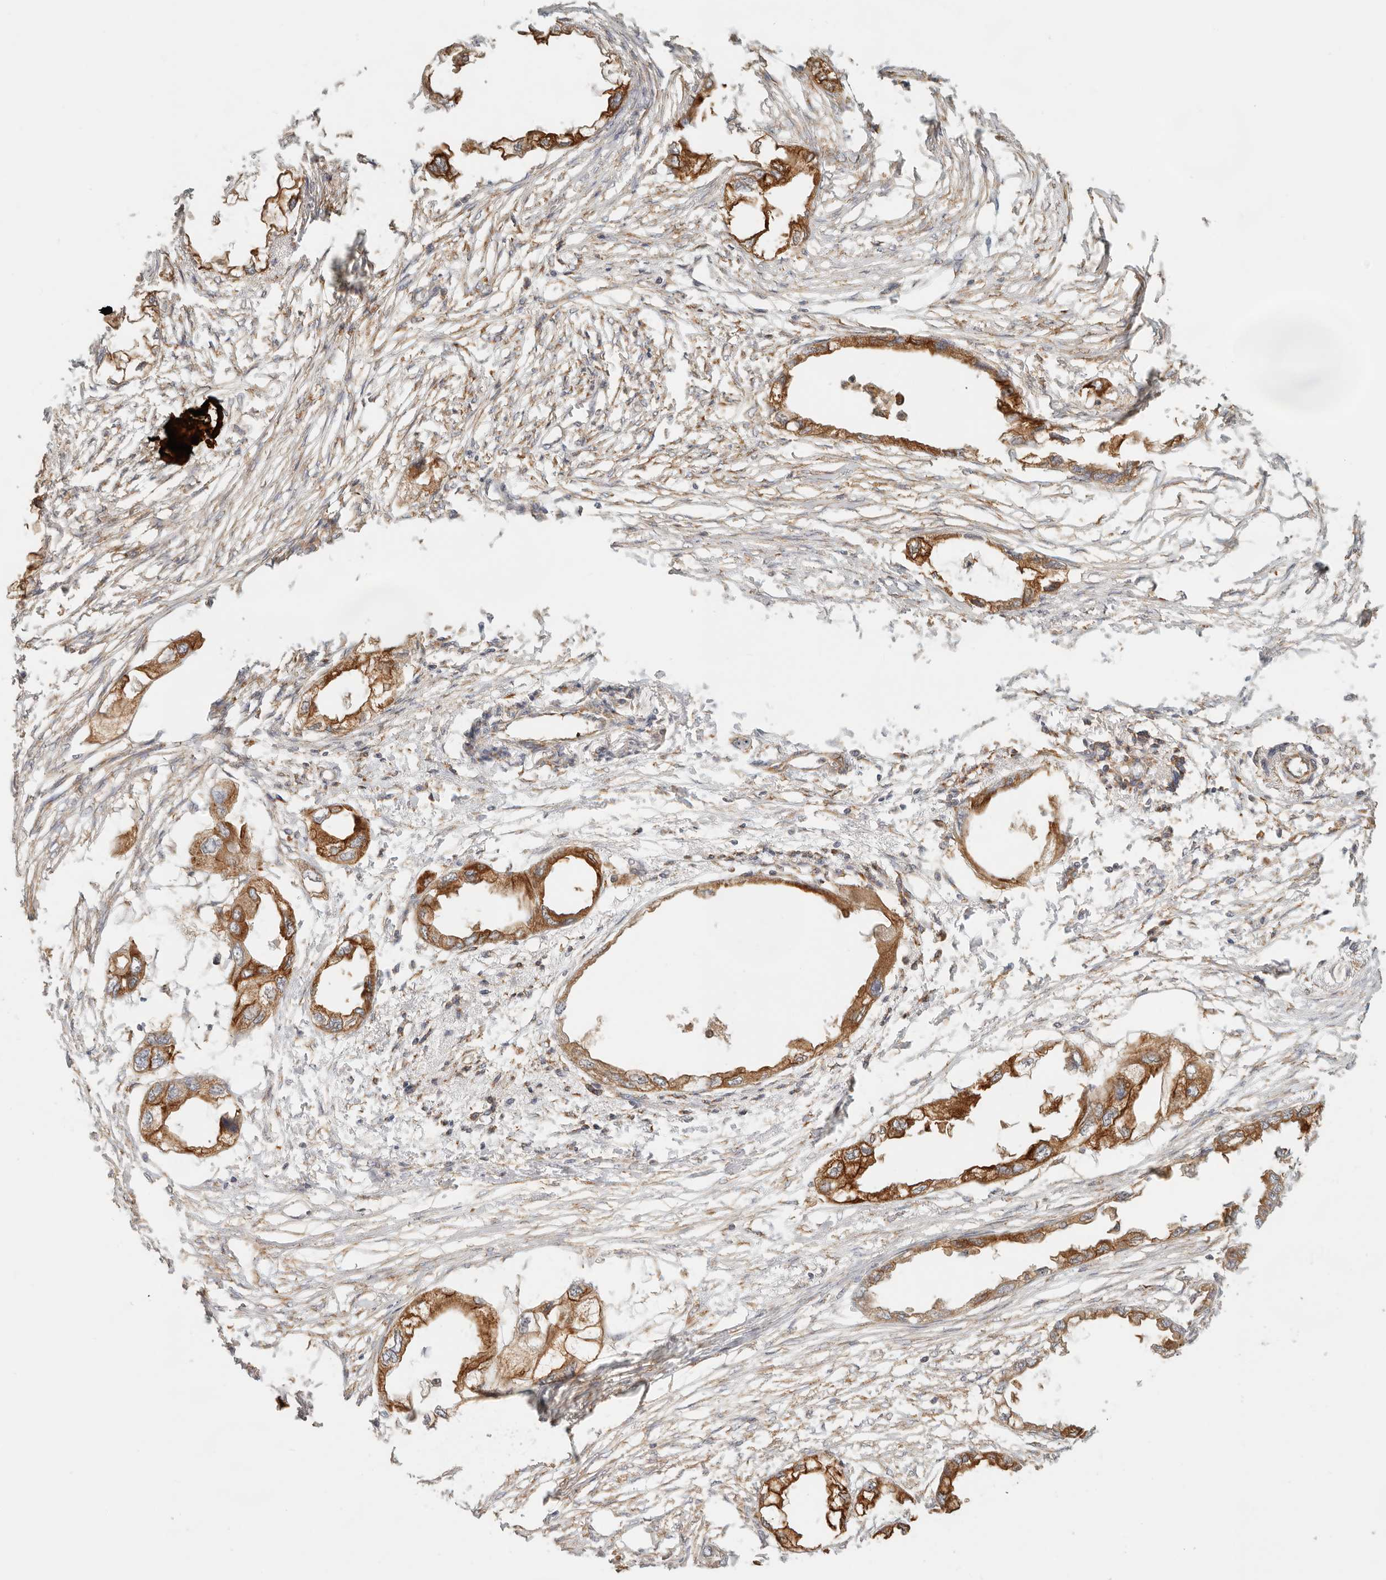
{"staining": {"intensity": "strong", "quantity": ">75%", "location": "cytoplasmic/membranous"}, "tissue": "endometrial cancer", "cell_type": "Tumor cells", "image_type": "cancer", "snomed": [{"axis": "morphology", "description": "Adenocarcinoma, NOS"}, {"axis": "morphology", "description": "Adenocarcinoma, metastatic, NOS"}, {"axis": "topography", "description": "Adipose tissue"}, {"axis": "topography", "description": "Endometrium"}], "caption": "Immunohistochemistry micrograph of adenocarcinoma (endometrial) stained for a protein (brown), which displays high levels of strong cytoplasmic/membranous positivity in approximately >75% of tumor cells.", "gene": "HEXD", "patient": {"sex": "female", "age": 67}}